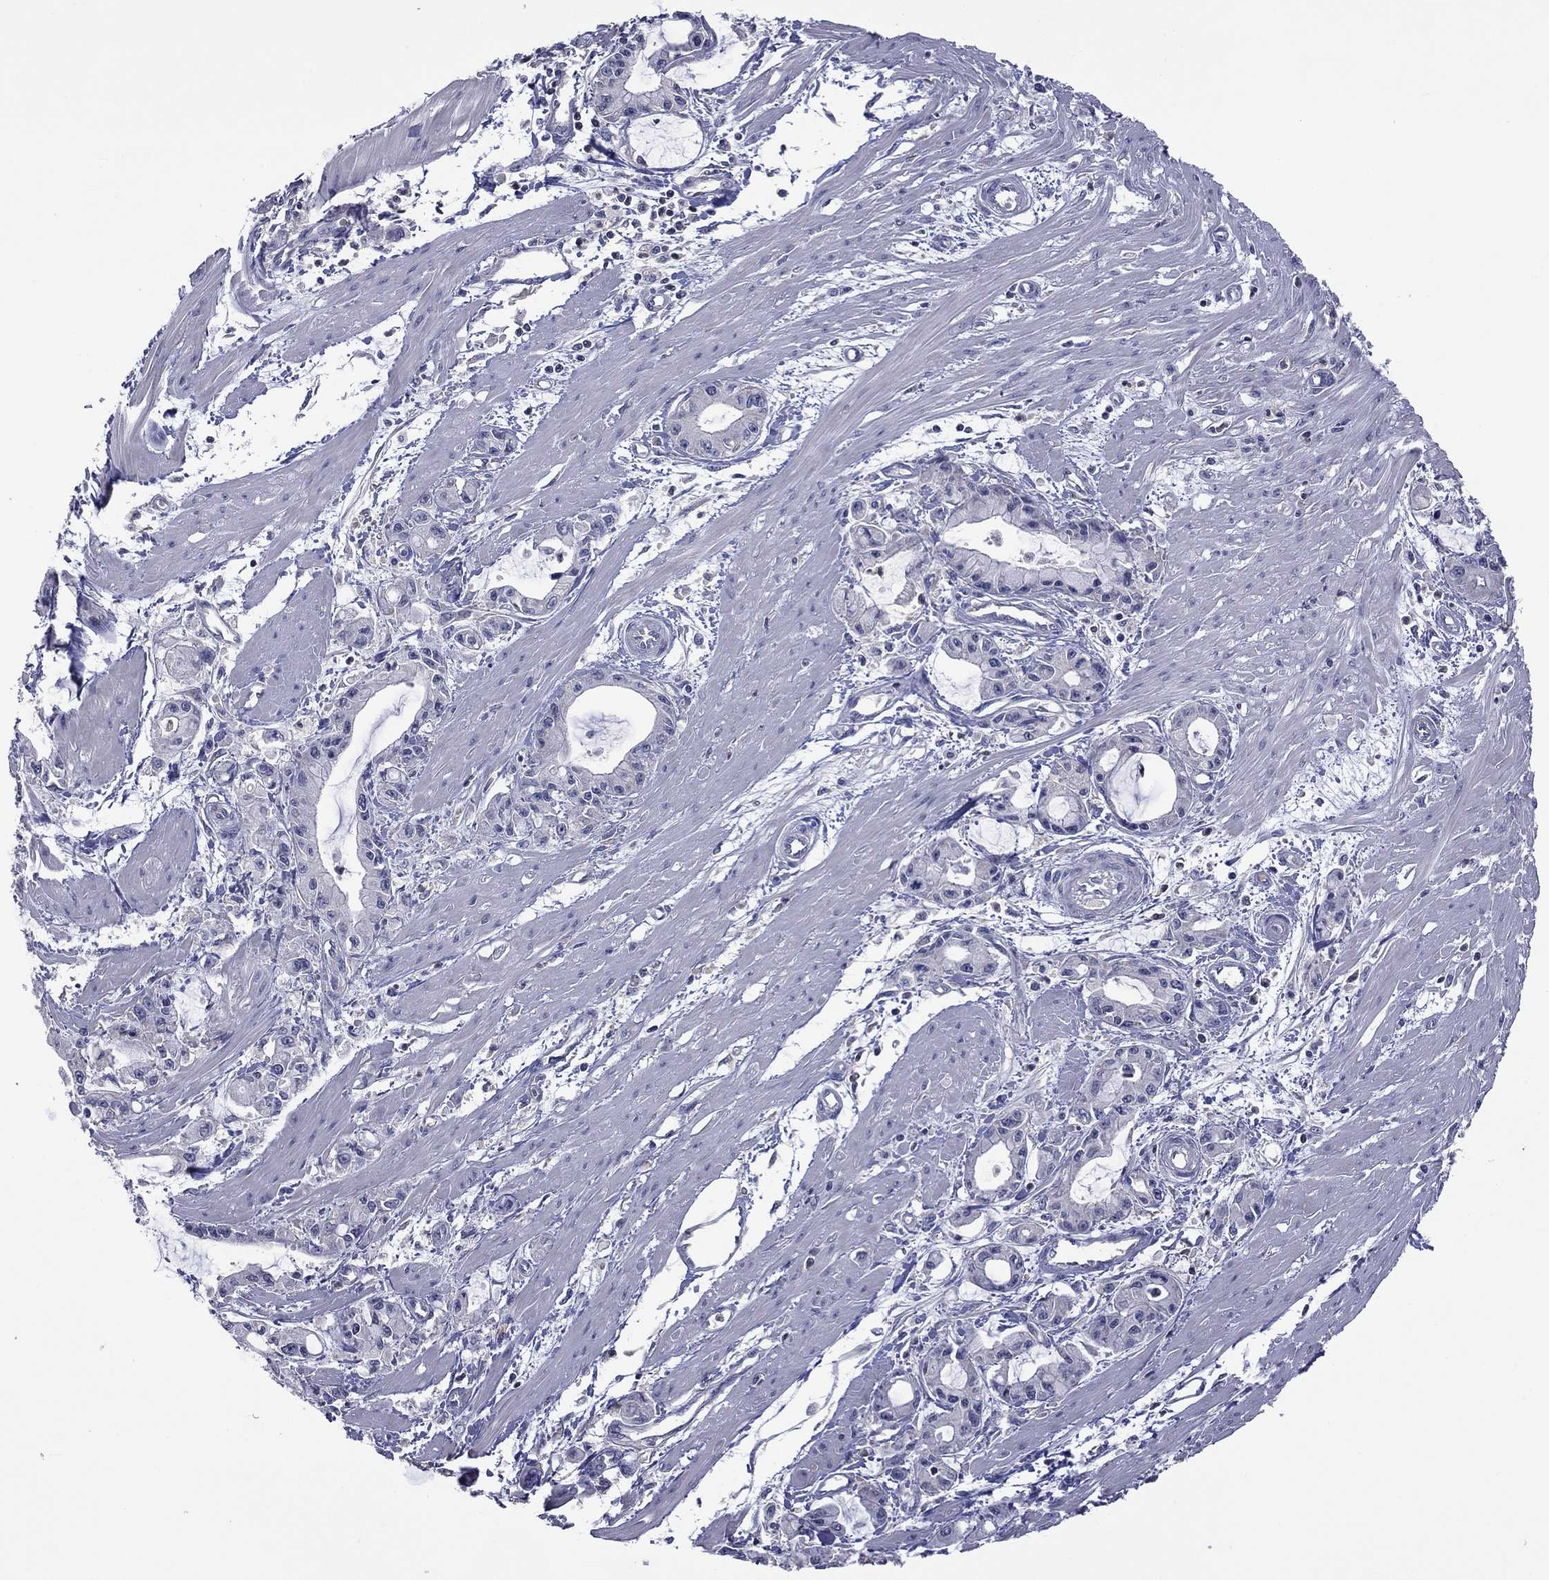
{"staining": {"intensity": "negative", "quantity": "none", "location": "none"}, "tissue": "pancreatic cancer", "cell_type": "Tumor cells", "image_type": "cancer", "snomed": [{"axis": "morphology", "description": "Adenocarcinoma, NOS"}, {"axis": "topography", "description": "Pancreas"}], "caption": "An immunohistochemistry (IHC) micrograph of pancreatic adenocarcinoma is shown. There is no staining in tumor cells of pancreatic adenocarcinoma. (DAB immunohistochemistry (IHC) with hematoxylin counter stain).", "gene": "IPCEF1", "patient": {"sex": "male", "age": 48}}